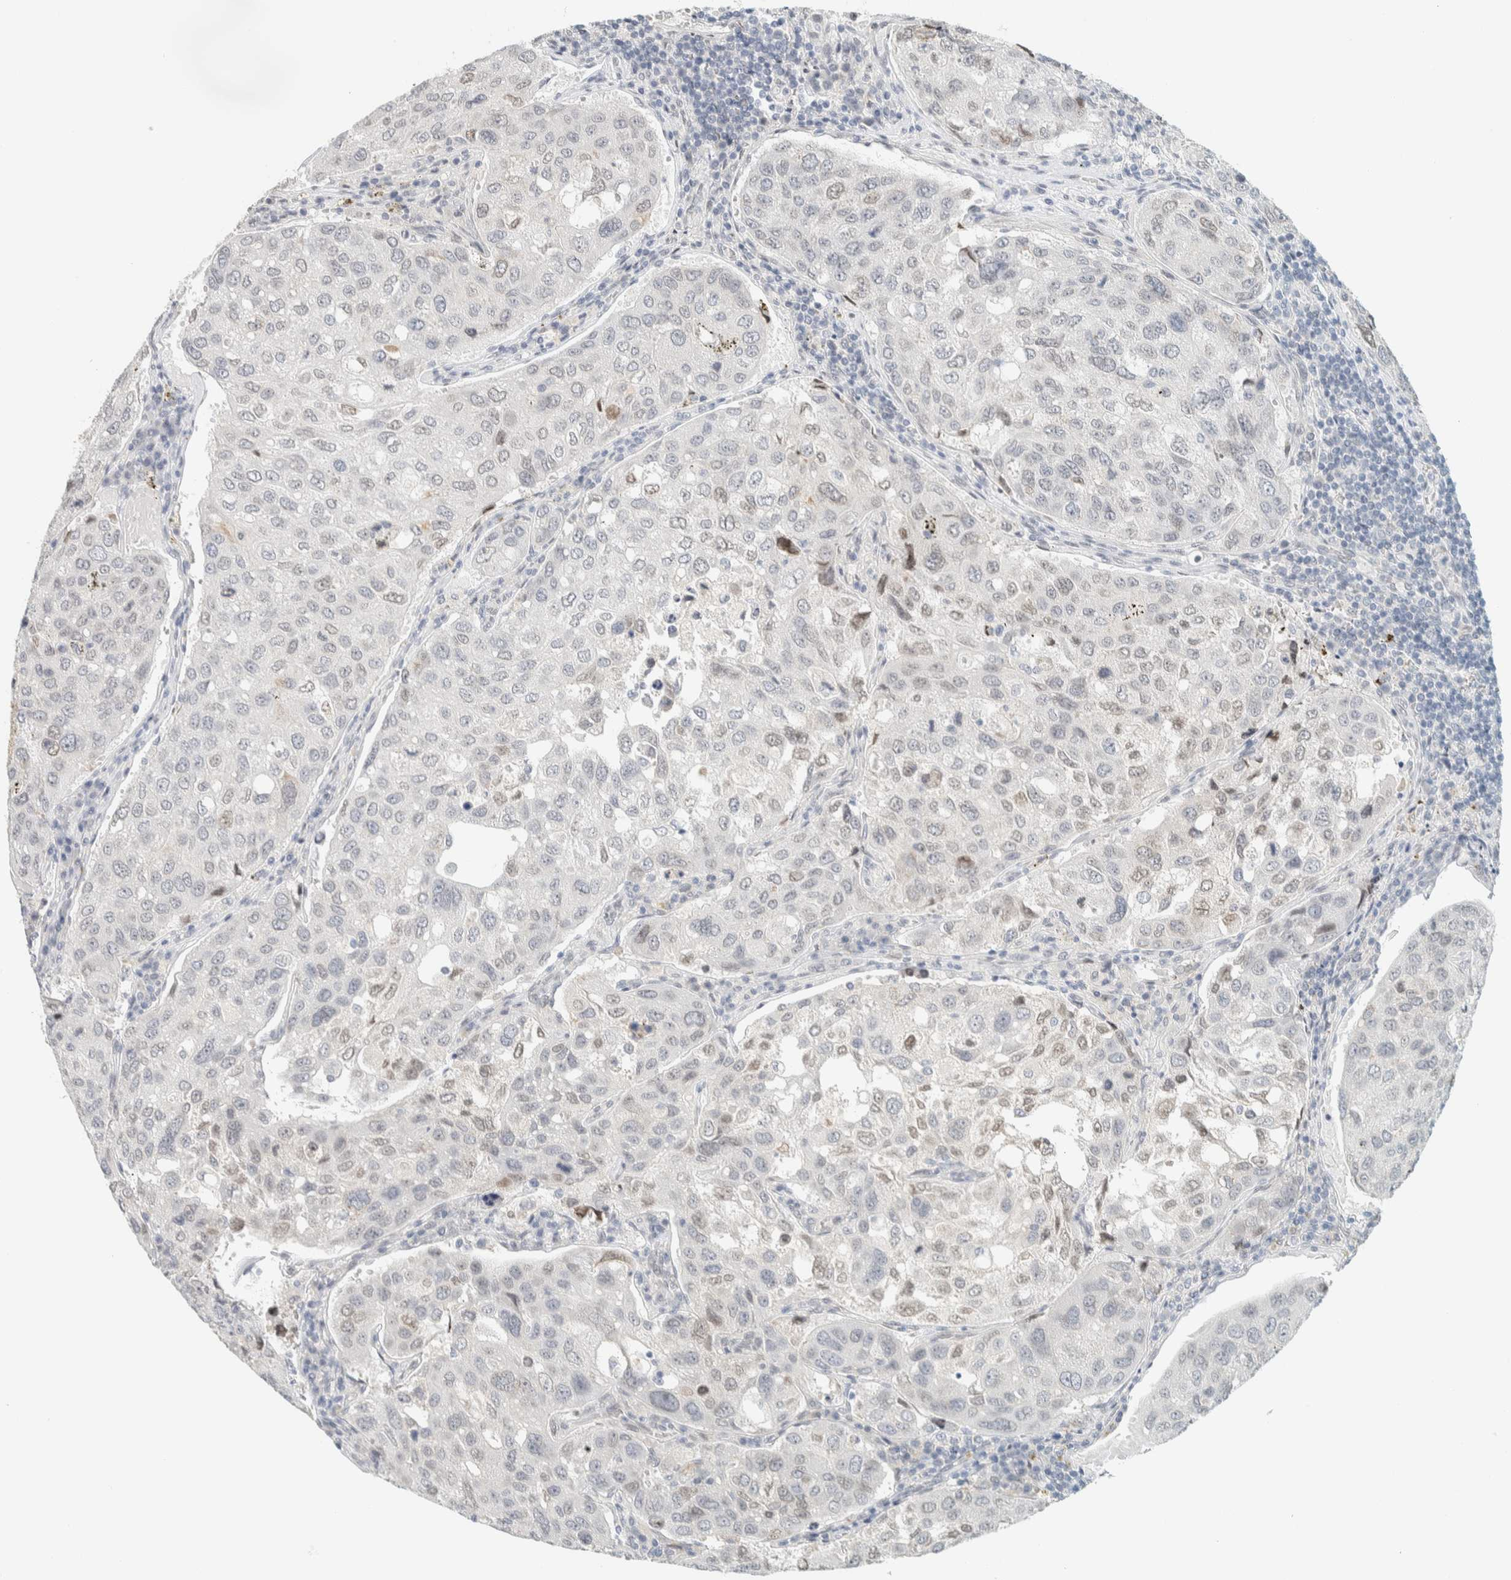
{"staining": {"intensity": "weak", "quantity": "<25%", "location": "nuclear"}, "tissue": "urothelial cancer", "cell_type": "Tumor cells", "image_type": "cancer", "snomed": [{"axis": "morphology", "description": "Urothelial carcinoma, High grade"}, {"axis": "topography", "description": "Lymph node"}, {"axis": "topography", "description": "Urinary bladder"}], "caption": "DAB (3,3'-diaminobenzidine) immunohistochemical staining of human high-grade urothelial carcinoma demonstrates no significant expression in tumor cells.", "gene": "C1QTNF12", "patient": {"sex": "male", "age": 51}}